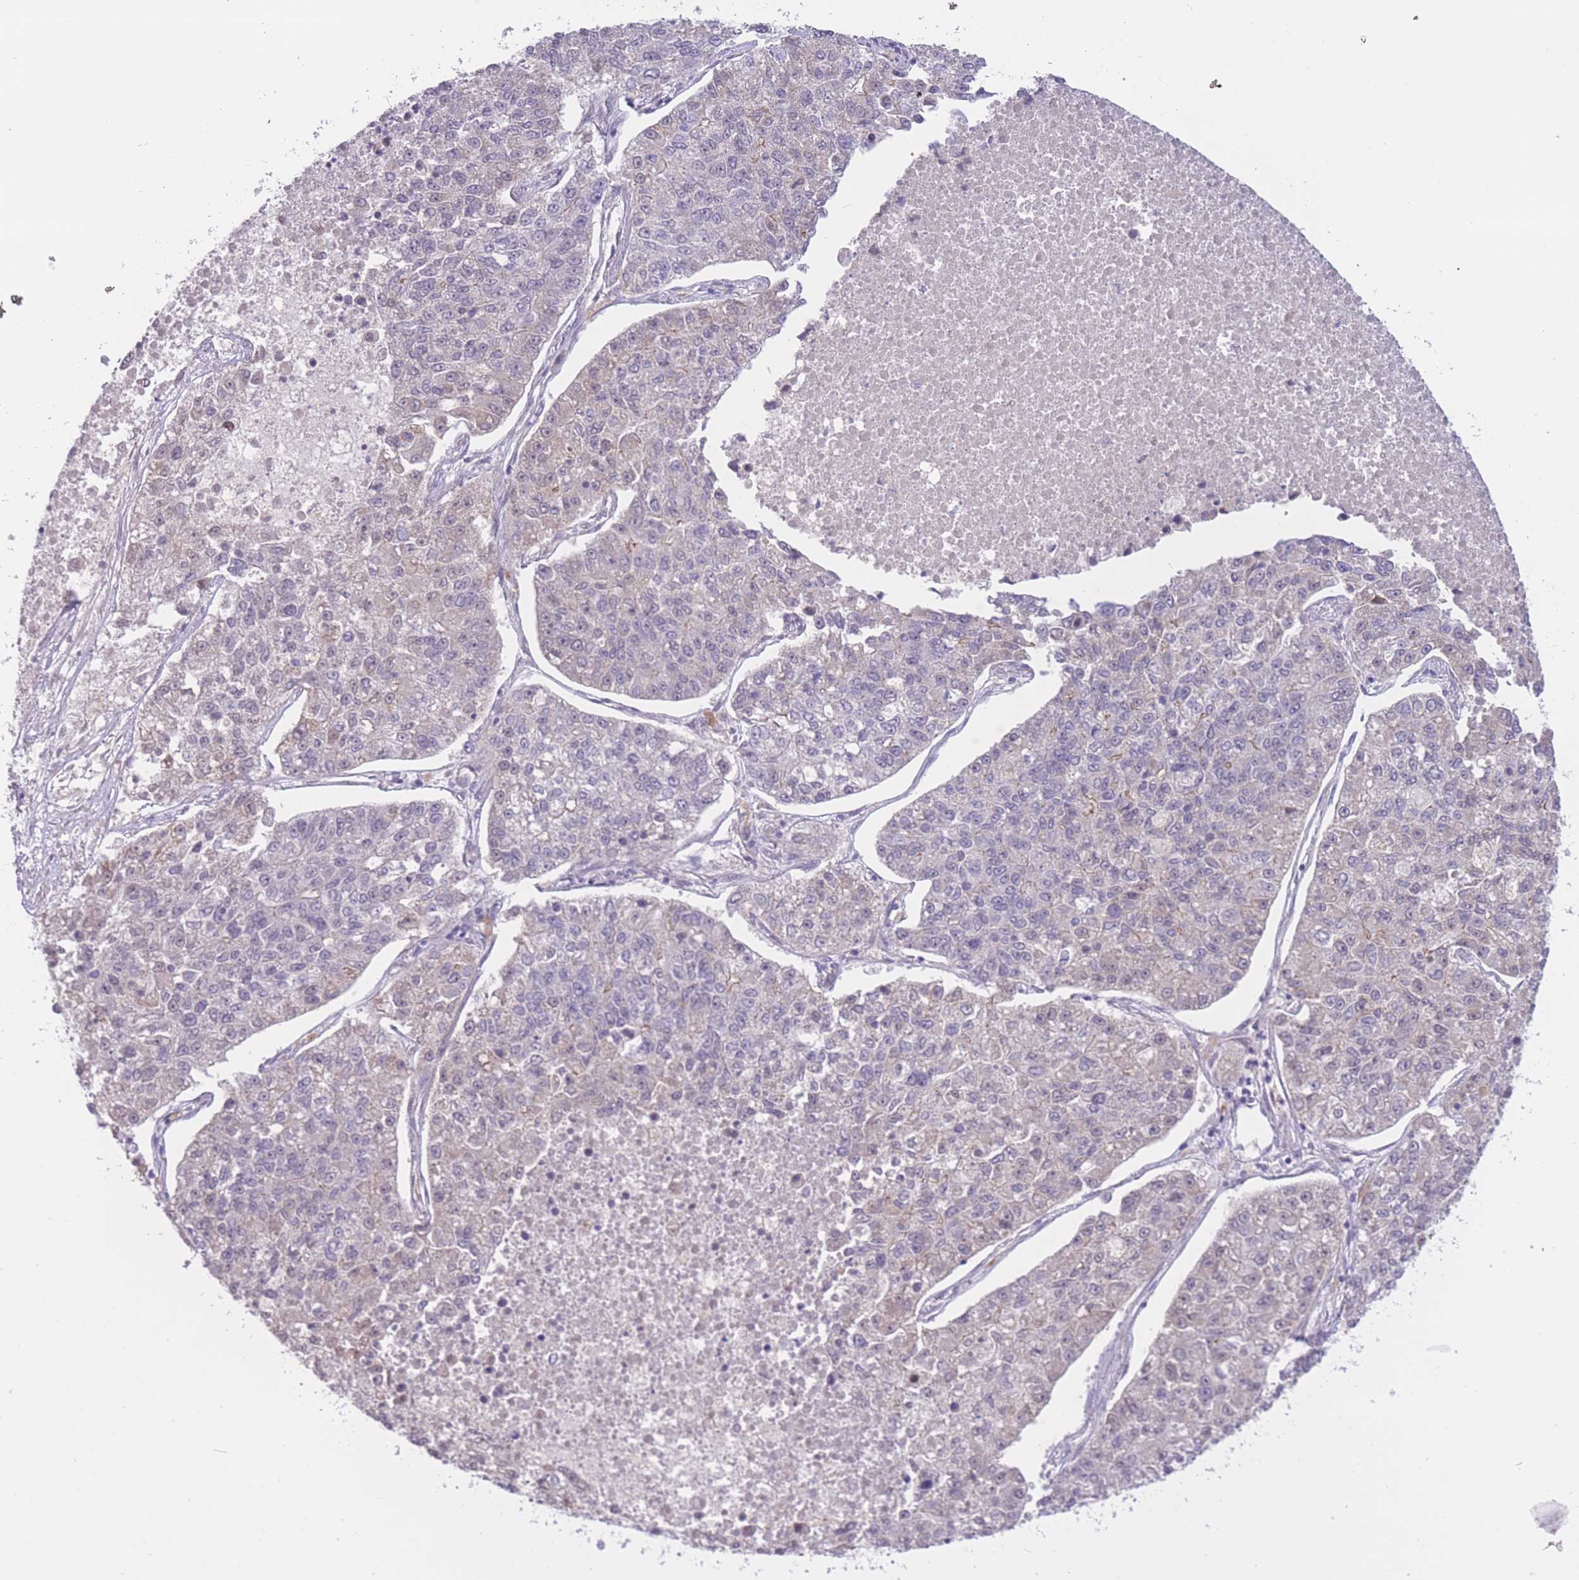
{"staining": {"intensity": "negative", "quantity": "none", "location": "none"}, "tissue": "lung cancer", "cell_type": "Tumor cells", "image_type": "cancer", "snomed": [{"axis": "morphology", "description": "Adenocarcinoma, NOS"}, {"axis": "topography", "description": "Lung"}], "caption": "Tumor cells show no significant protein expression in lung cancer.", "gene": "FUT5", "patient": {"sex": "male", "age": 49}}